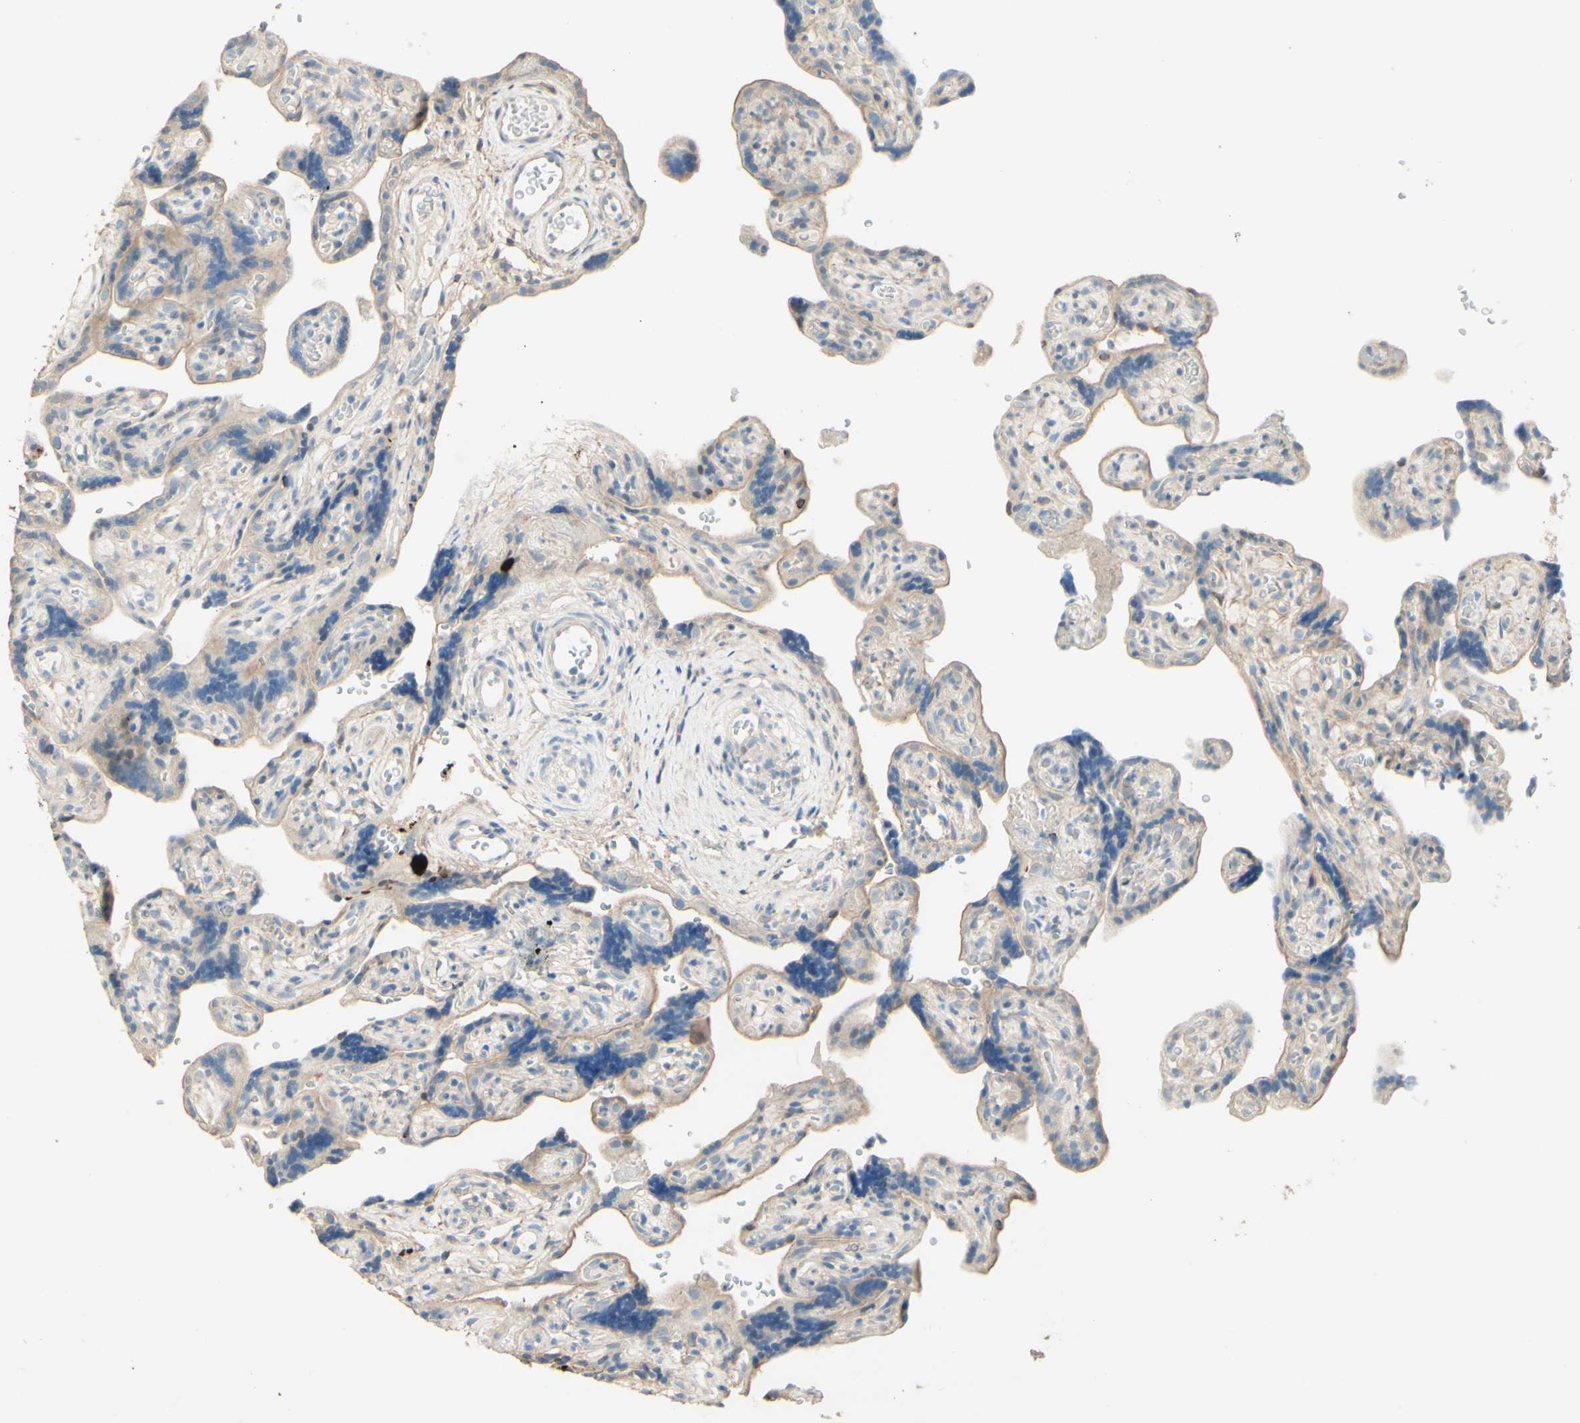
{"staining": {"intensity": "weak", "quantity": "<25%", "location": "cytoplasmic/membranous"}, "tissue": "placenta", "cell_type": "Trophoblastic cells", "image_type": "normal", "snomed": [{"axis": "morphology", "description": "Normal tissue, NOS"}, {"axis": "topography", "description": "Placenta"}], "caption": "This is an immunohistochemistry (IHC) photomicrograph of benign human placenta. There is no expression in trophoblastic cells.", "gene": "RNF149", "patient": {"sex": "female", "age": 30}}